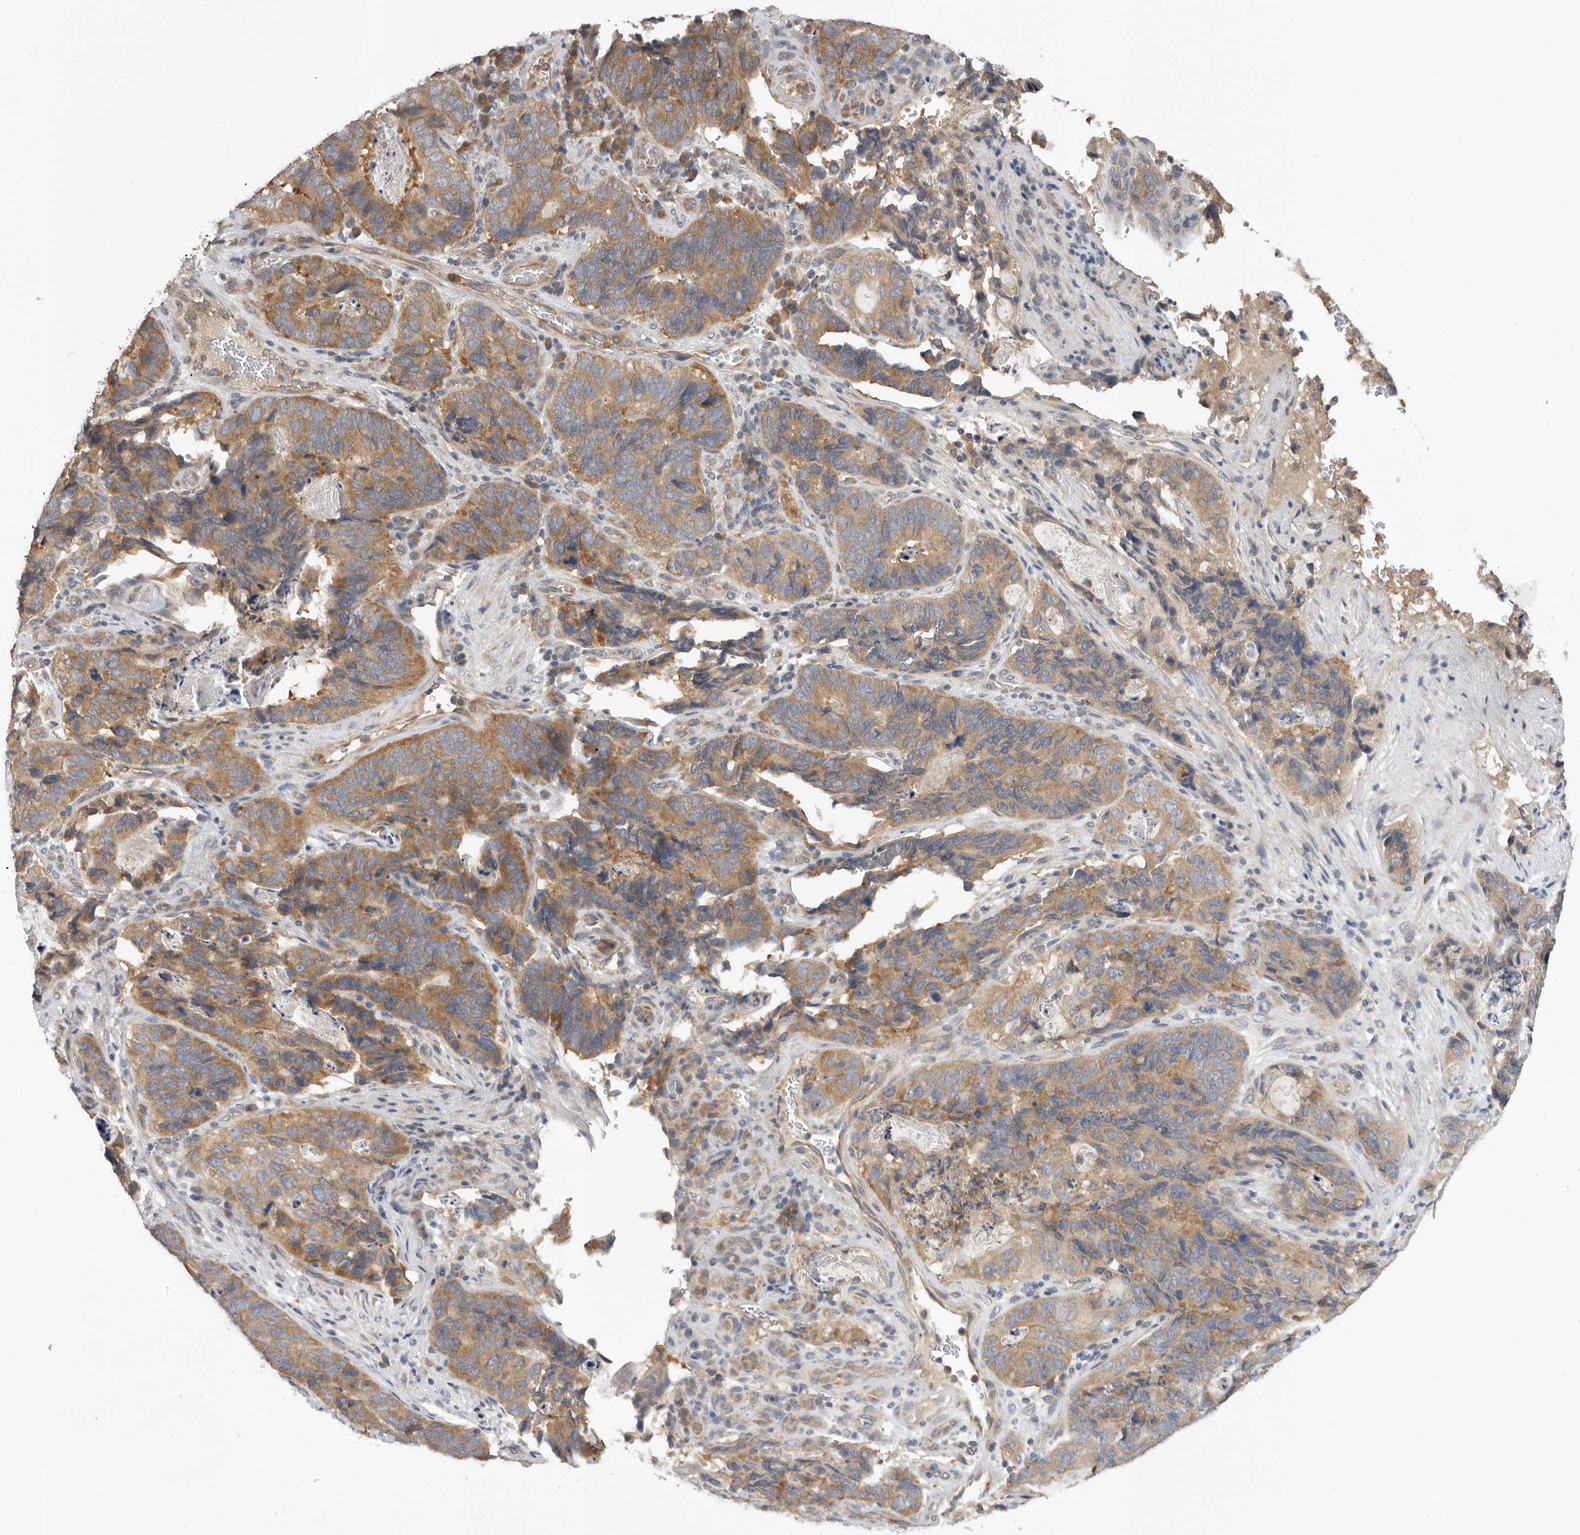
{"staining": {"intensity": "moderate", "quantity": ">75%", "location": "cytoplasmic/membranous"}, "tissue": "stomach cancer", "cell_type": "Tumor cells", "image_type": "cancer", "snomed": [{"axis": "morphology", "description": "Normal tissue, NOS"}, {"axis": "morphology", "description": "Adenocarcinoma, NOS"}, {"axis": "topography", "description": "Stomach"}], "caption": "High-magnification brightfield microscopy of stomach cancer (adenocarcinoma) stained with DAB (brown) and counterstained with hematoxylin (blue). tumor cells exhibit moderate cytoplasmic/membranous expression is appreciated in about>75% of cells.", "gene": "PPP1R42", "patient": {"sex": "female", "age": 89}}